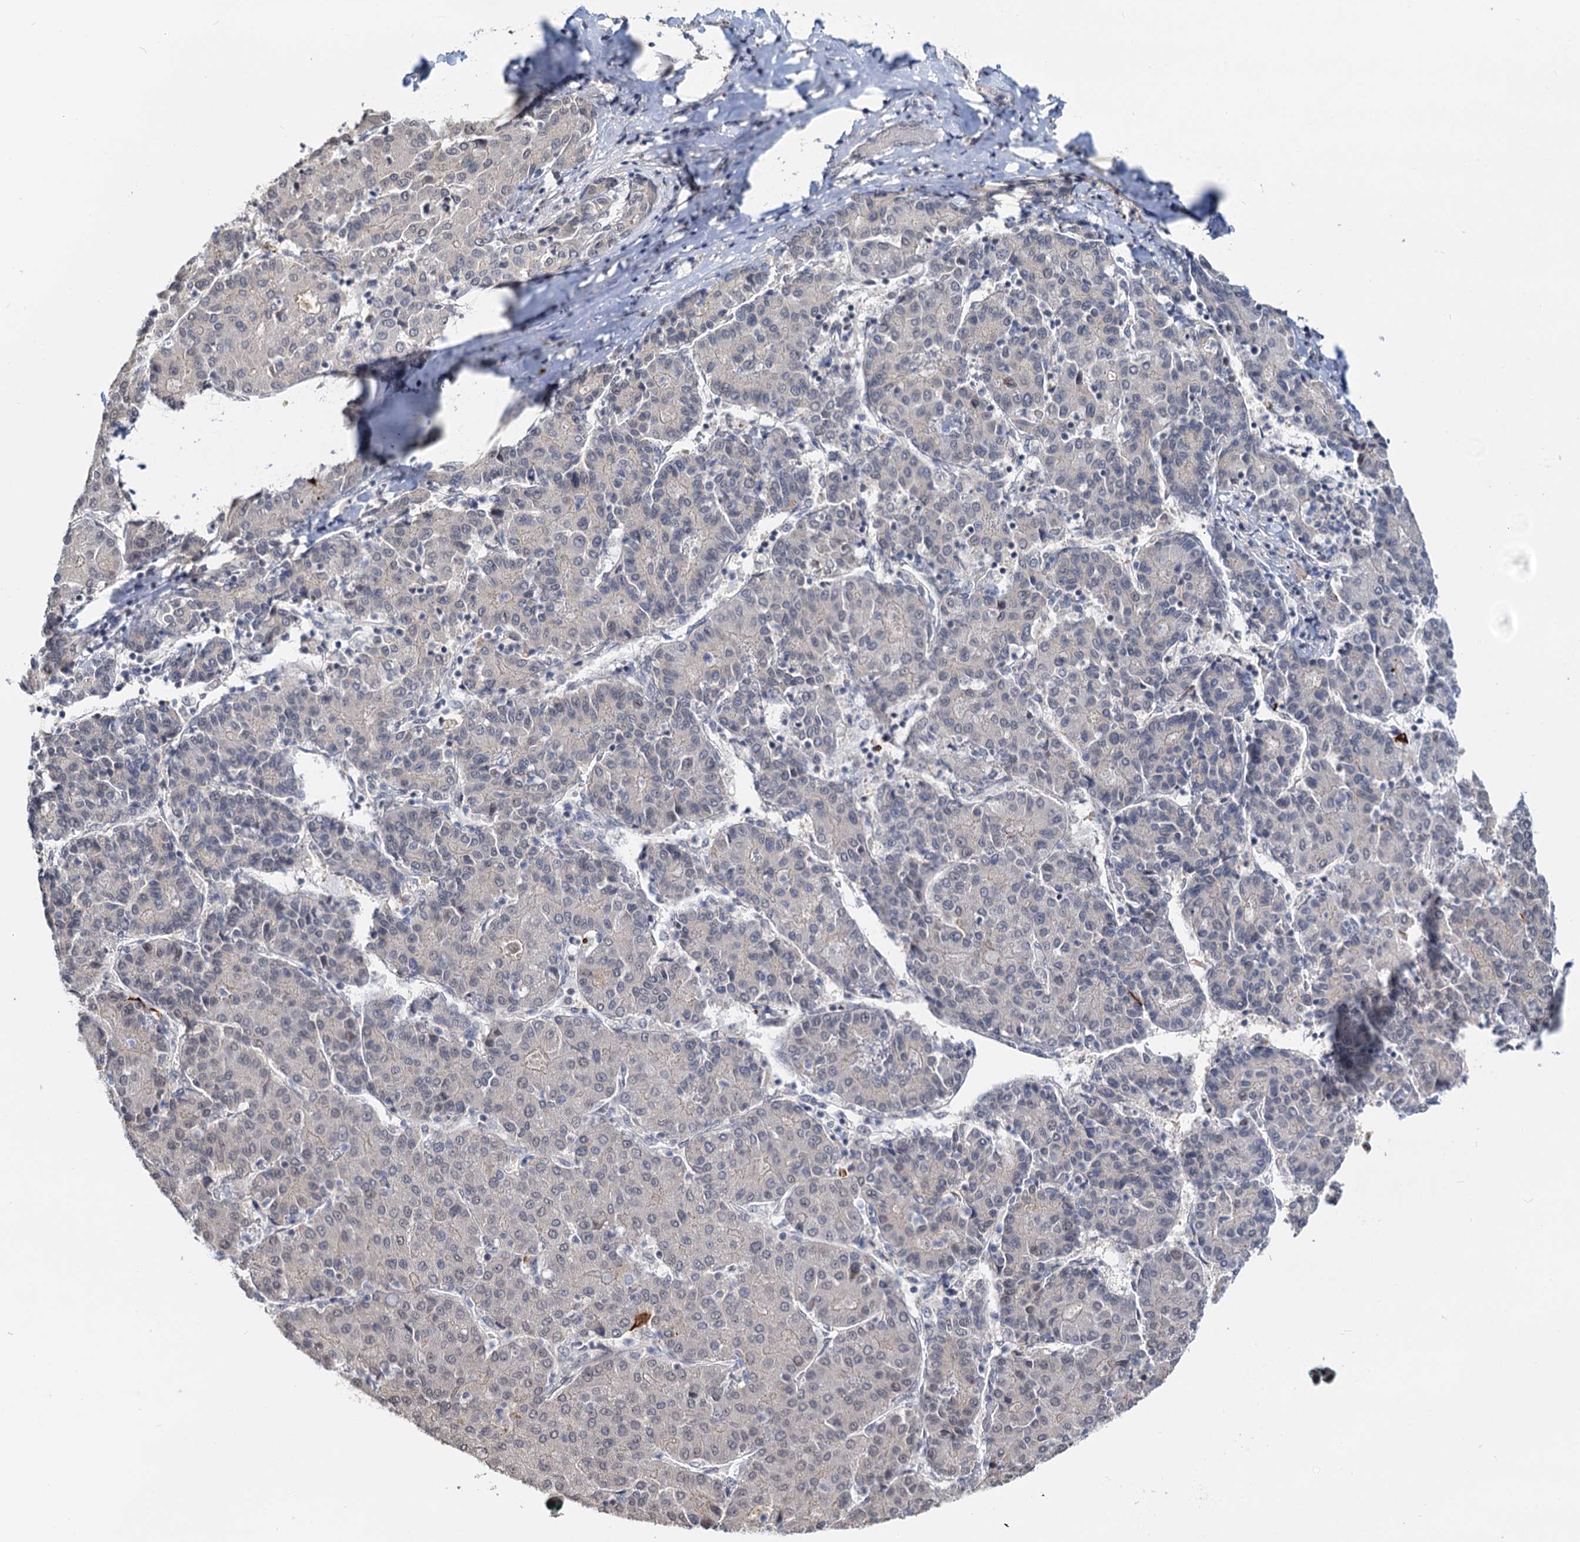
{"staining": {"intensity": "negative", "quantity": "none", "location": "none"}, "tissue": "liver cancer", "cell_type": "Tumor cells", "image_type": "cancer", "snomed": [{"axis": "morphology", "description": "Carcinoma, Hepatocellular, NOS"}, {"axis": "topography", "description": "Liver"}], "caption": "Liver cancer stained for a protein using IHC reveals no expression tumor cells.", "gene": "NAT10", "patient": {"sex": "male", "age": 65}}